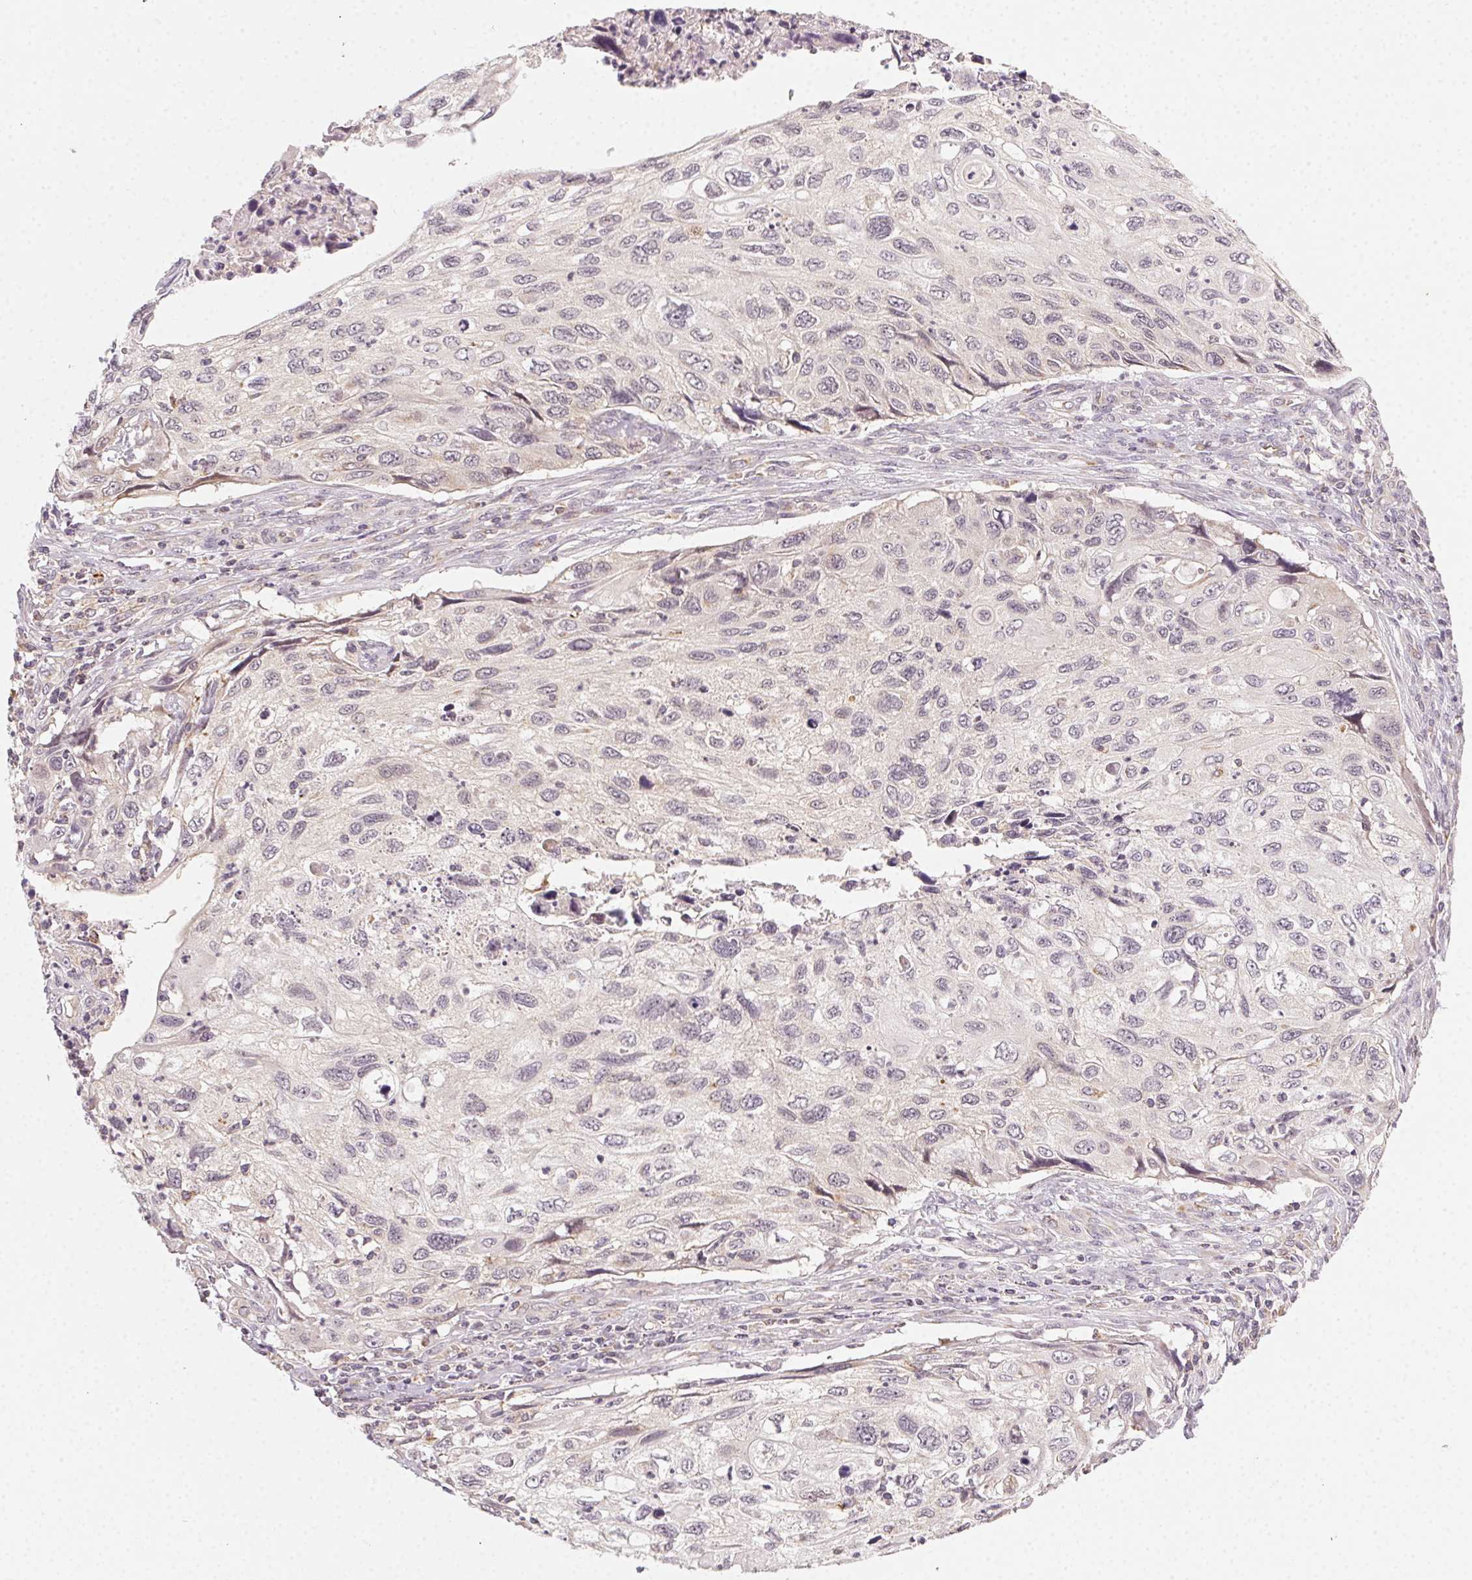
{"staining": {"intensity": "negative", "quantity": "none", "location": "none"}, "tissue": "cervical cancer", "cell_type": "Tumor cells", "image_type": "cancer", "snomed": [{"axis": "morphology", "description": "Squamous cell carcinoma, NOS"}, {"axis": "topography", "description": "Cervix"}], "caption": "Protein analysis of cervical cancer demonstrates no significant positivity in tumor cells.", "gene": "NCOA4", "patient": {"sex": "female", "age": 70}}